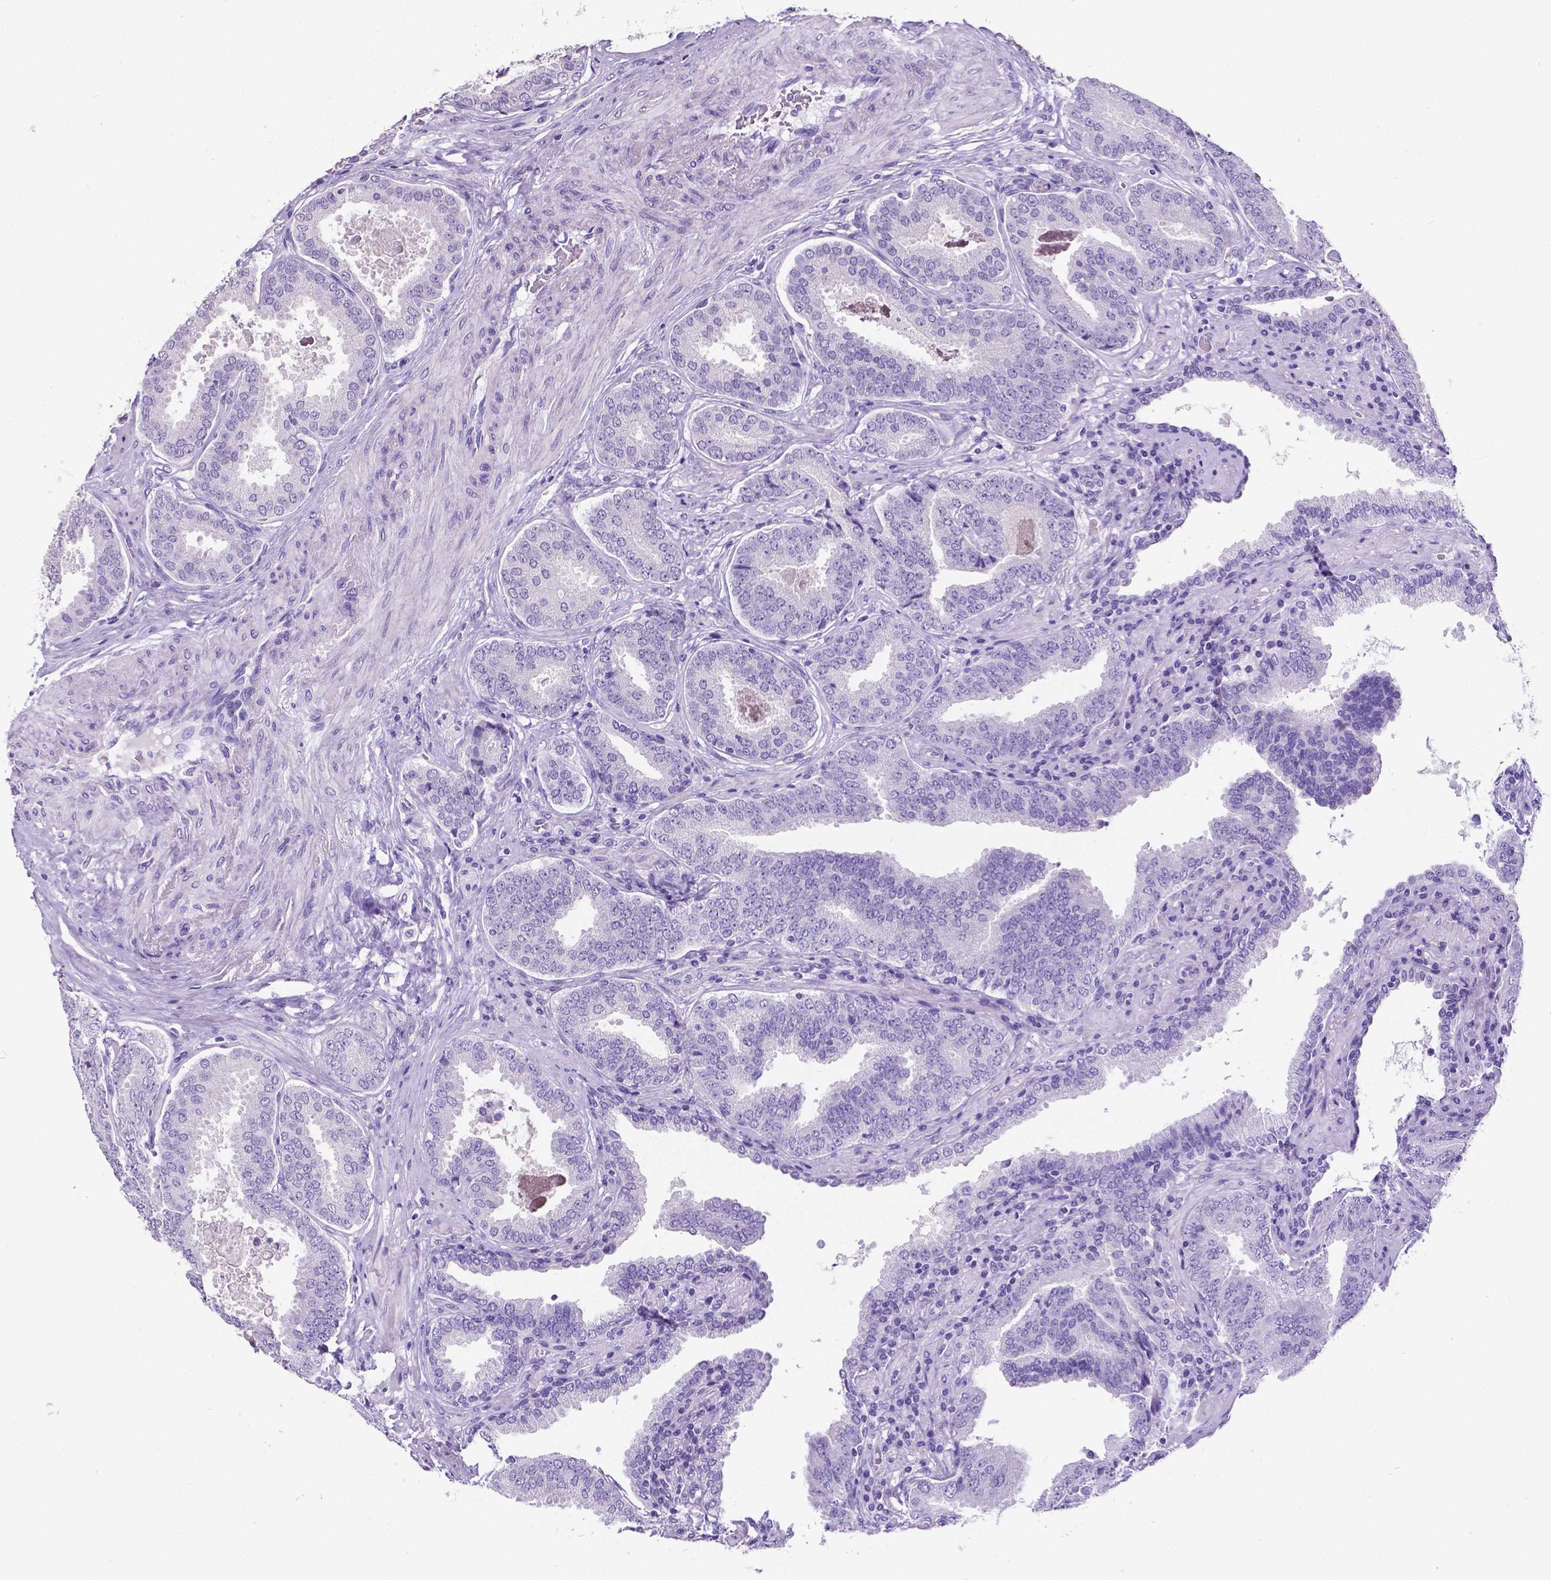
{"staining": {"intensity": "negative", "quantity": "none", "location": "none"}, "tissue": "prostate cancer", "cell_type": "Tumor cells", "image_type": "cancer", "snomed": [{"axis": "morphology", "description": "Adenocarcinoma, NOS"}, {"axis": "topography", "description": "Prostate"}], "caption": "Immunohistochemical staining of human prostate cancer displays no significant positivity in tumor cells.", "gene": "SATB2", "patient": {"sex": "male", "age": 64}}